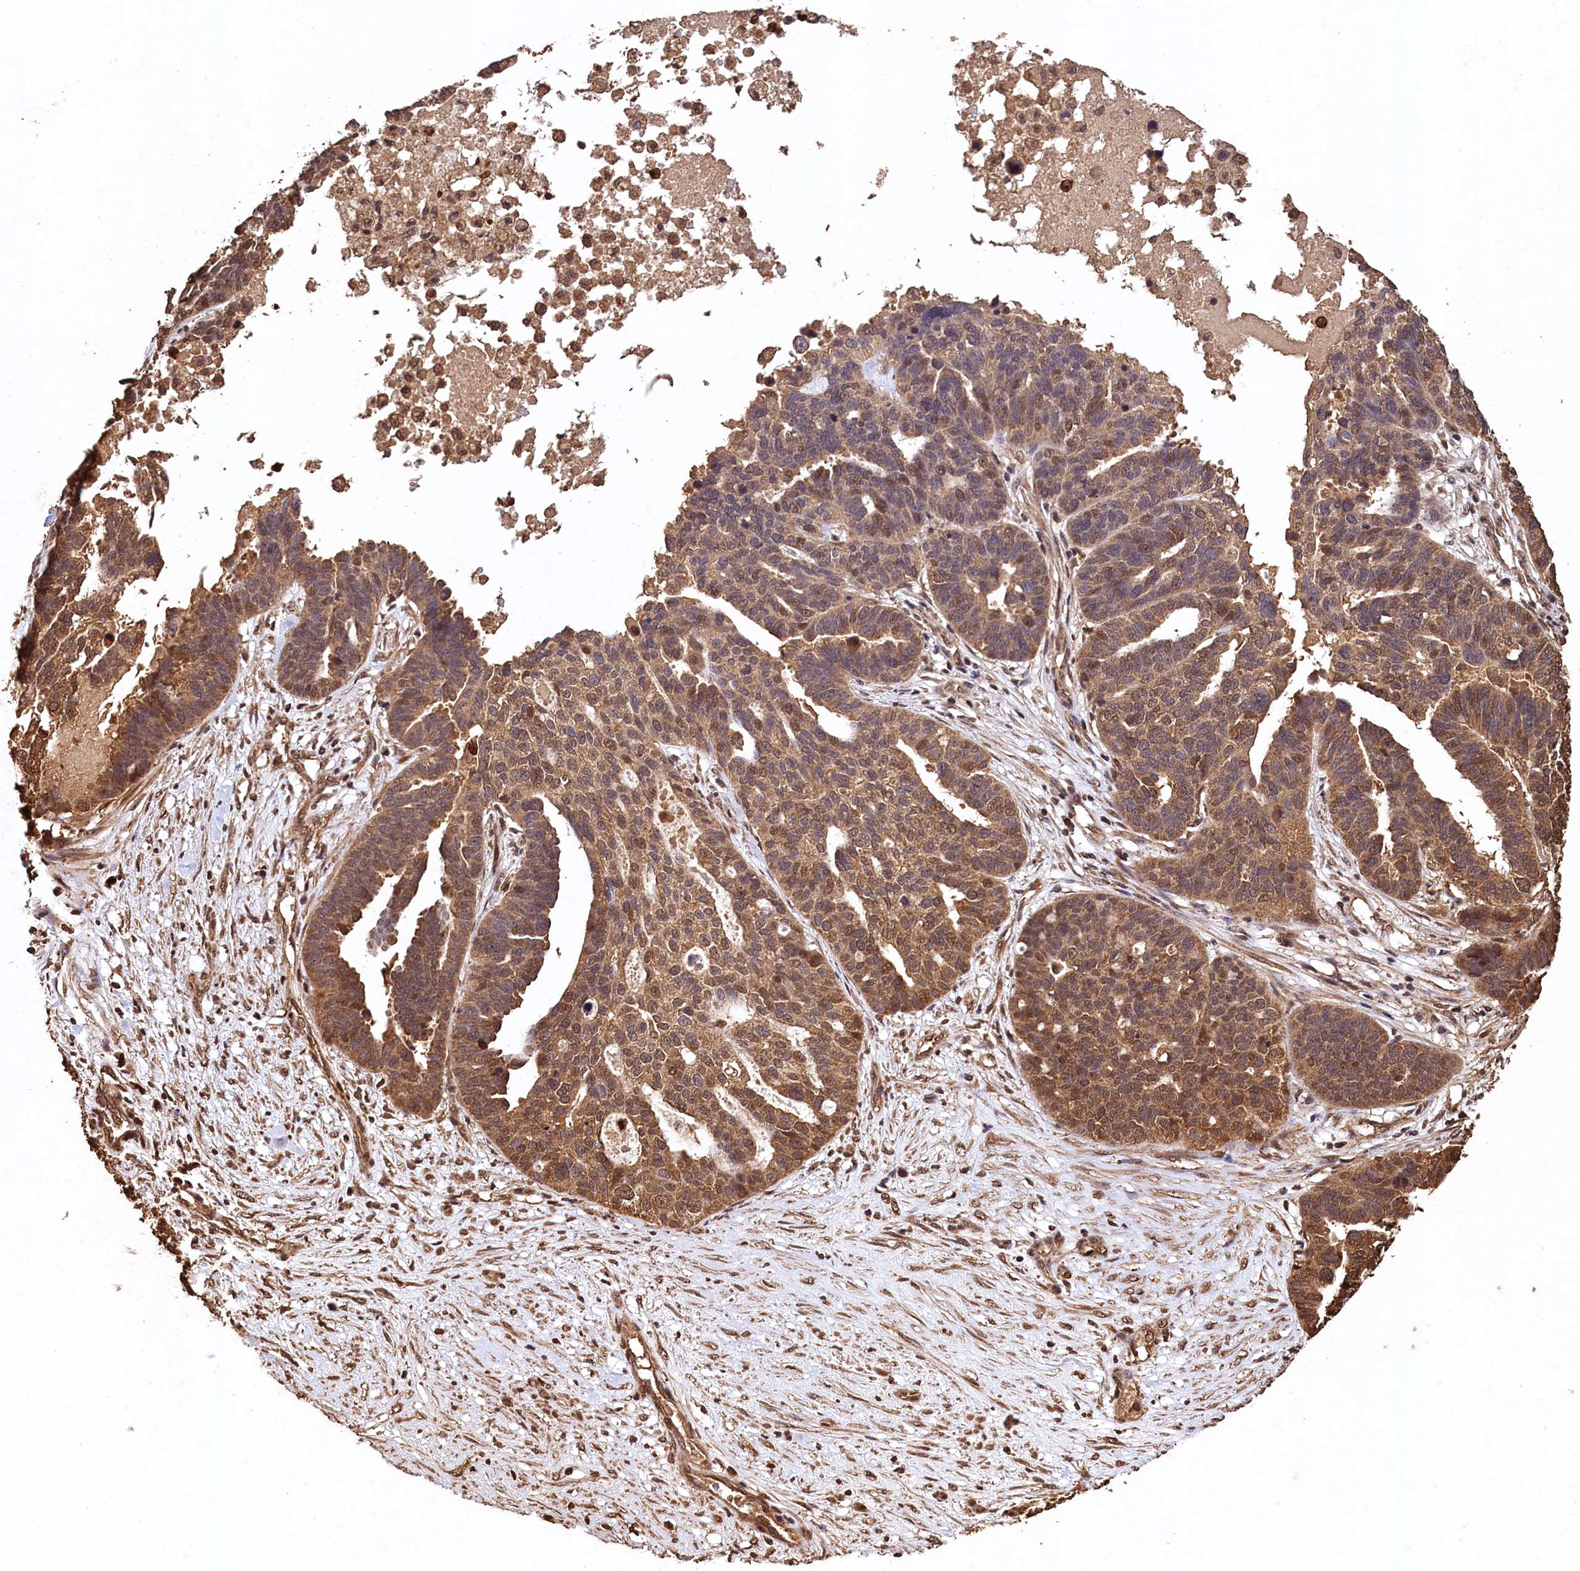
{"staining": {"intensity": "moderate", "quantity": ">75%", "location": "cytoplasmic/membranous,nuclear"}, "tissue": "ovarian cancer", "cell_type": "Tumor cells", "image_type": "cancer", "snomed": [{"axis": "morphology", "description": "Cystadenocarcinoma, serous, NOS"}, {"axis": "topography", "description": "Ovary"}], "caption": "About >75% of tumor cells in ovarian cancer (serous cystadenocarcinoma) exhibit moderate cytoplasmic/membranous and nuclear protein staining as visualized by brown immunohistochemical staining.", "gene": "CEP57L1", "patient": {"sex": "female", "age": 59}}